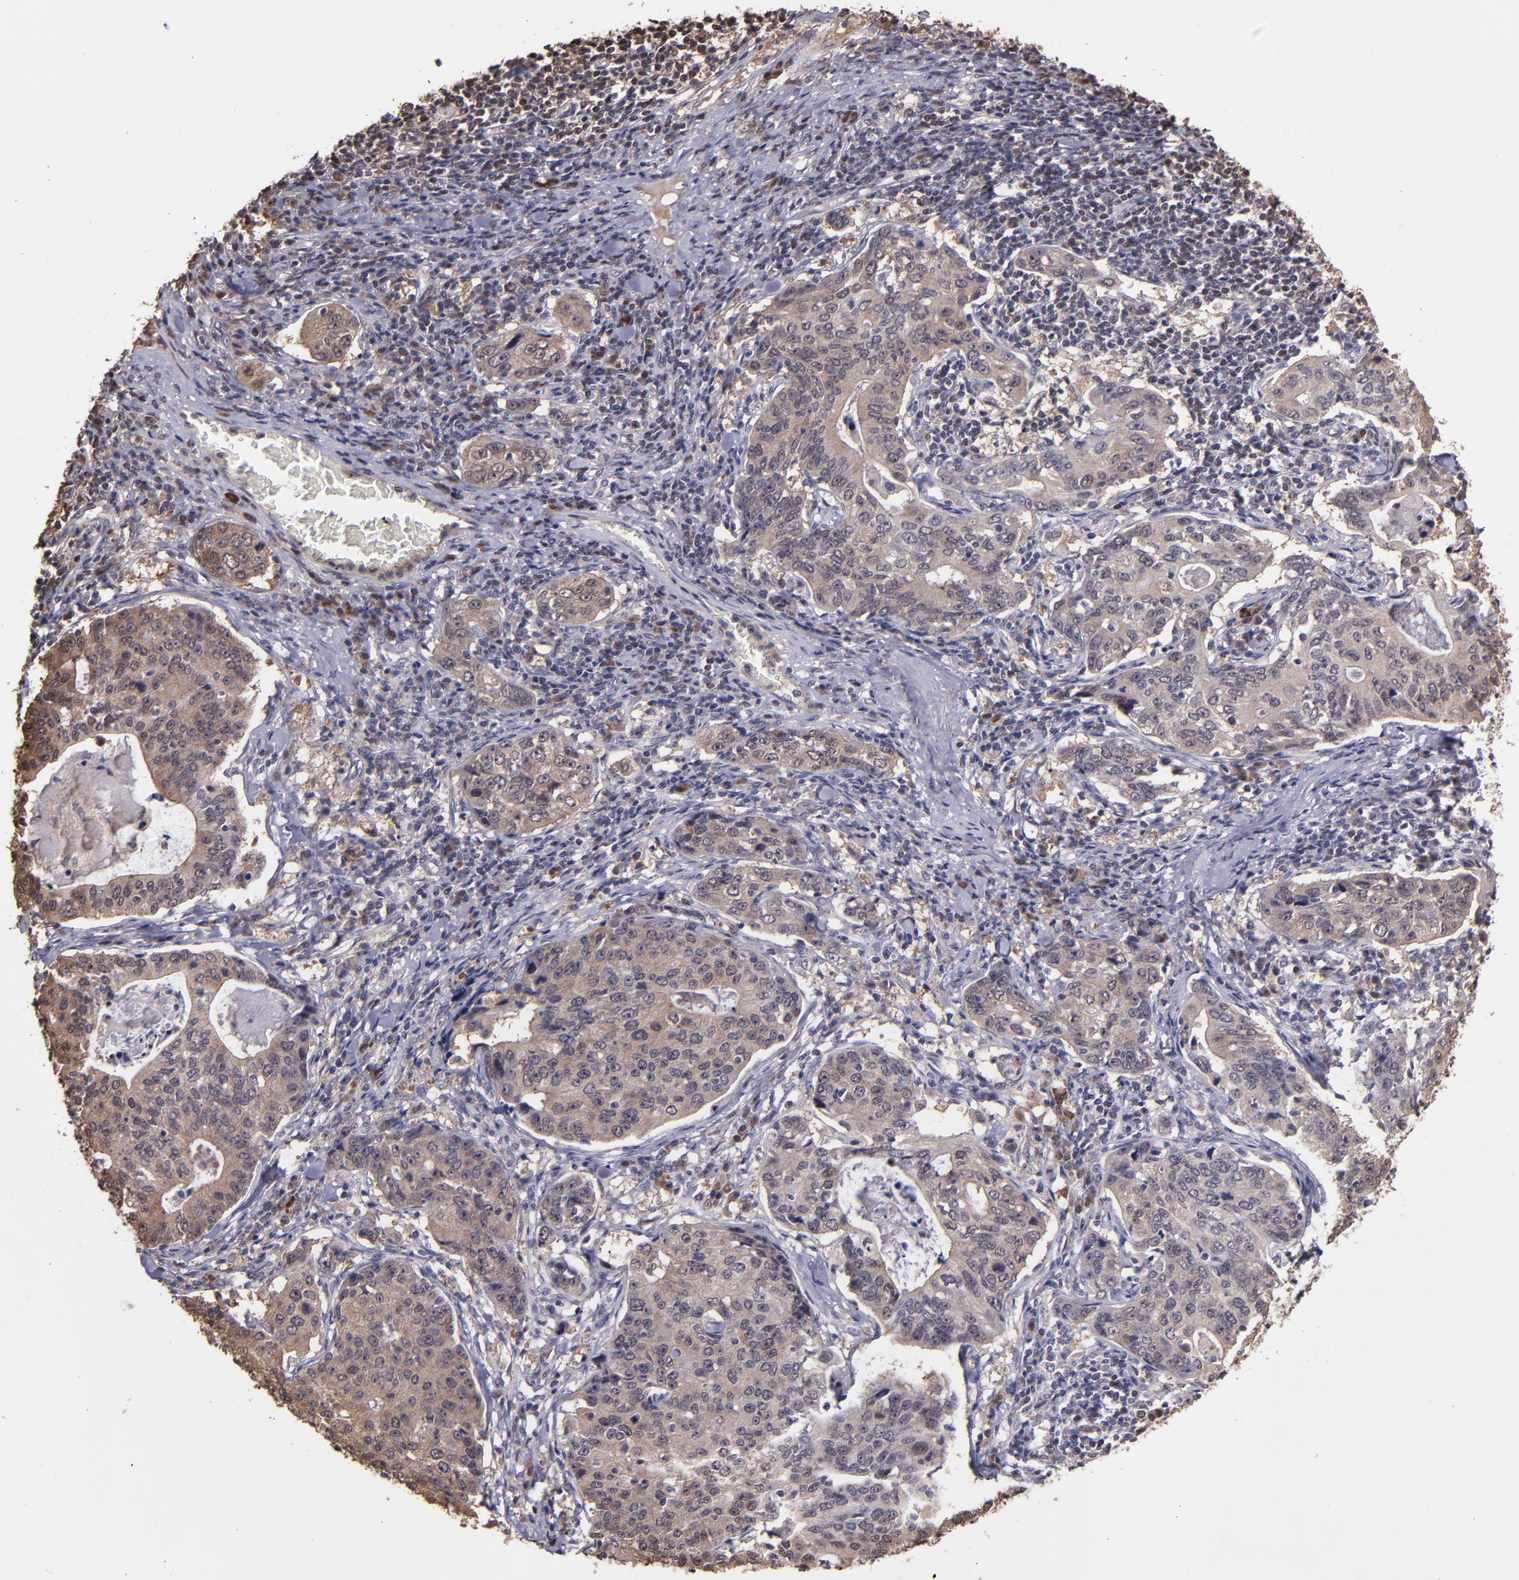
{"staining": {"intensity": "moderate", "quantity": ">75%", "location": "cytoplasmic/membranous"}, "tissue": "stomach cancer", "cell_type": "Tumor cells", "image_type": "cancer", "snomed": [{"axis": "morphology", "description": "Adenocarcinoma, NOS"}, {"axis": "topography", "description": "Esophagus"}, {"axis": "topography", "description": "Stomach"}], "caption": "Human stomach adenocarcinoma stained with a brown dye shows moderate cytoplasmic/membranous positive staining in about >75% of tumor cells.", "gene": "SERPINF2", "patient": {"sex": "male", "age": 74}}